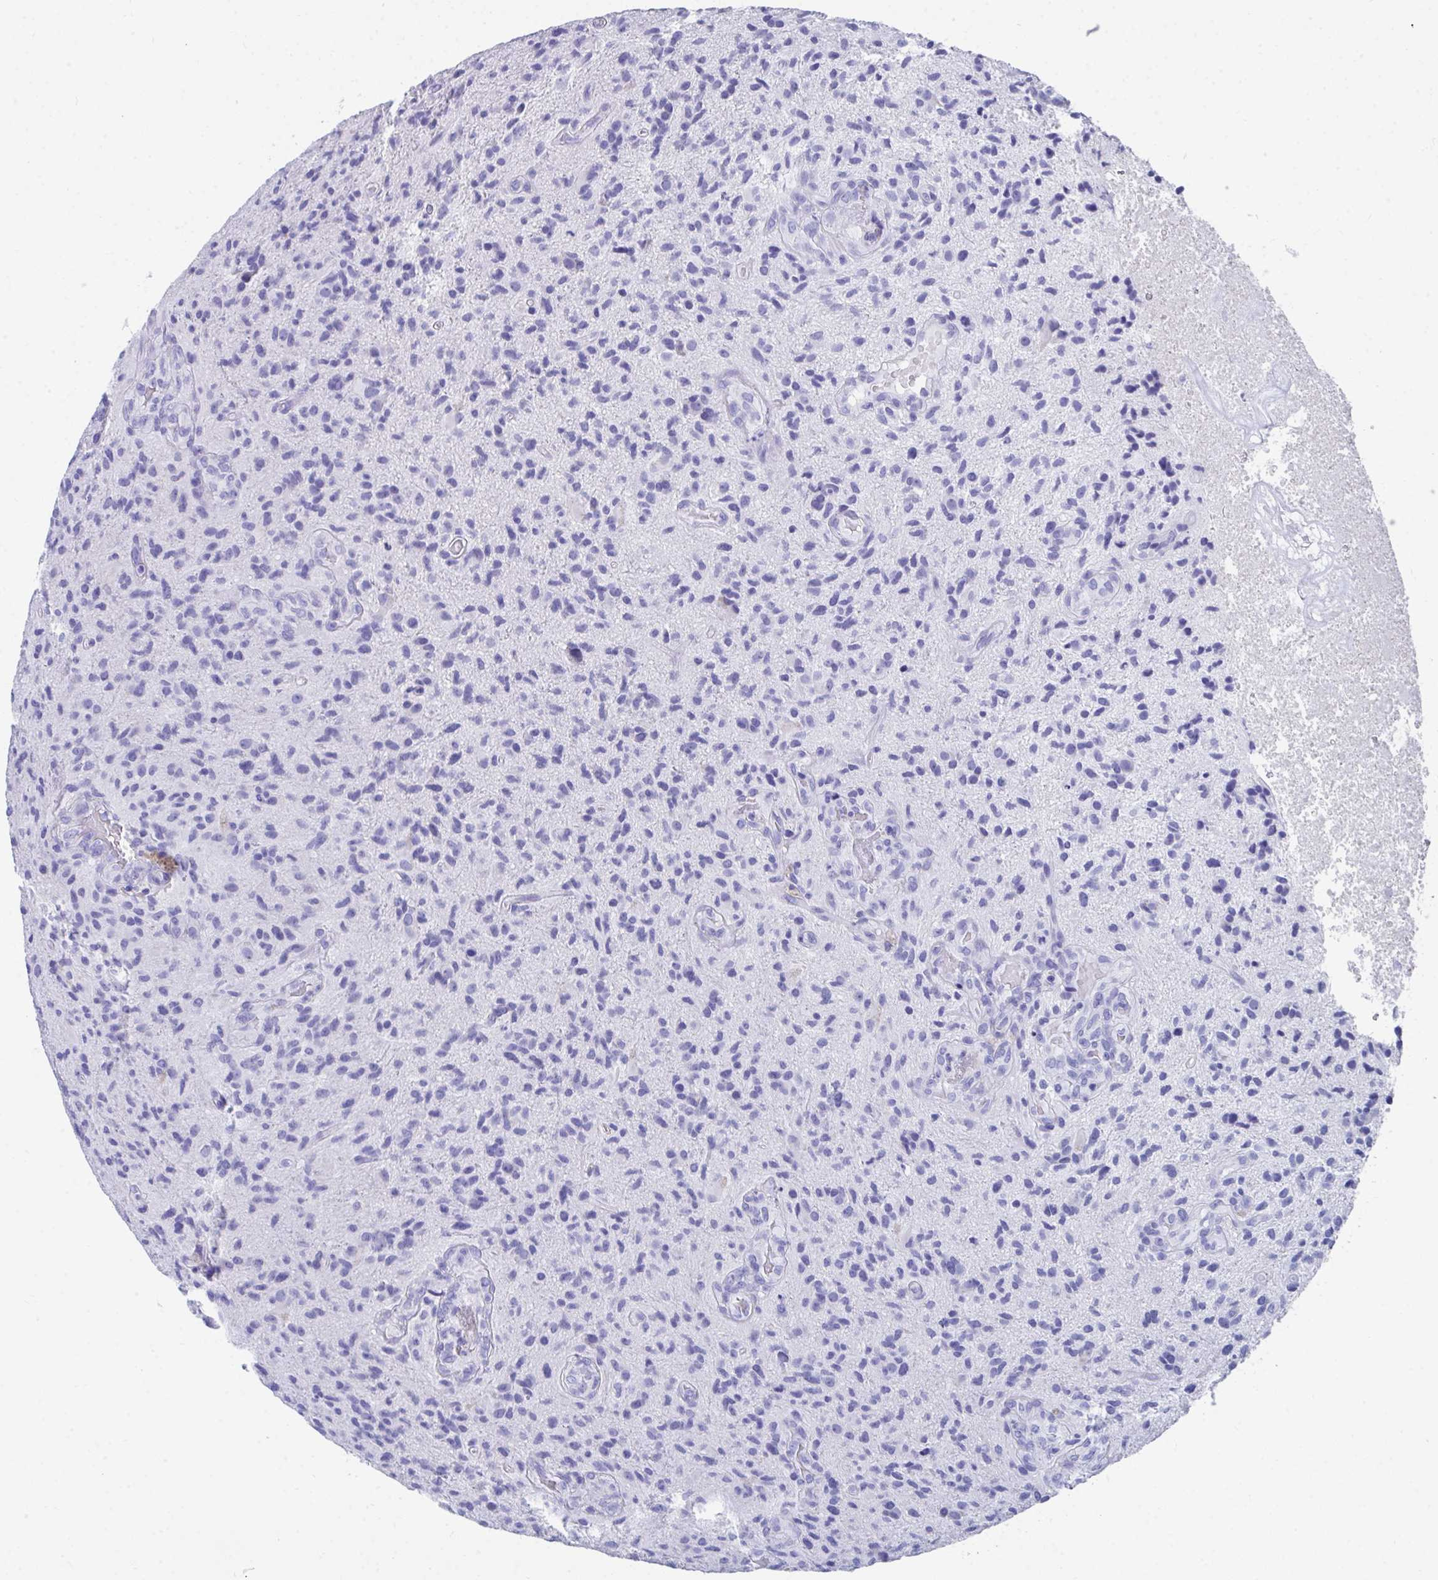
{"staining": {"intensity": "negative", "quantity": "none", "location": "none"}, "tissue": "glioma", "cell_type": "Tumor cells", "image_type": "cancer", "snomed": [{"axis": "morphology", "description": "Glioma, malignant, High grade"}, {"axis": "topography", "description": "Brain"}], "caption": "High power microscopy photomicrograph of an IHC image of glioma, revealing no significant staining in tumor cells. The staining was performed using DAB (3,3'-diaminobenzidine) to visualize the protein expression in brown, while the nuclei were stained in blue with hematoxylin (Magnification: 20x).", "gene": "HGD", "patient": {"sex": "male", "age": 55}}